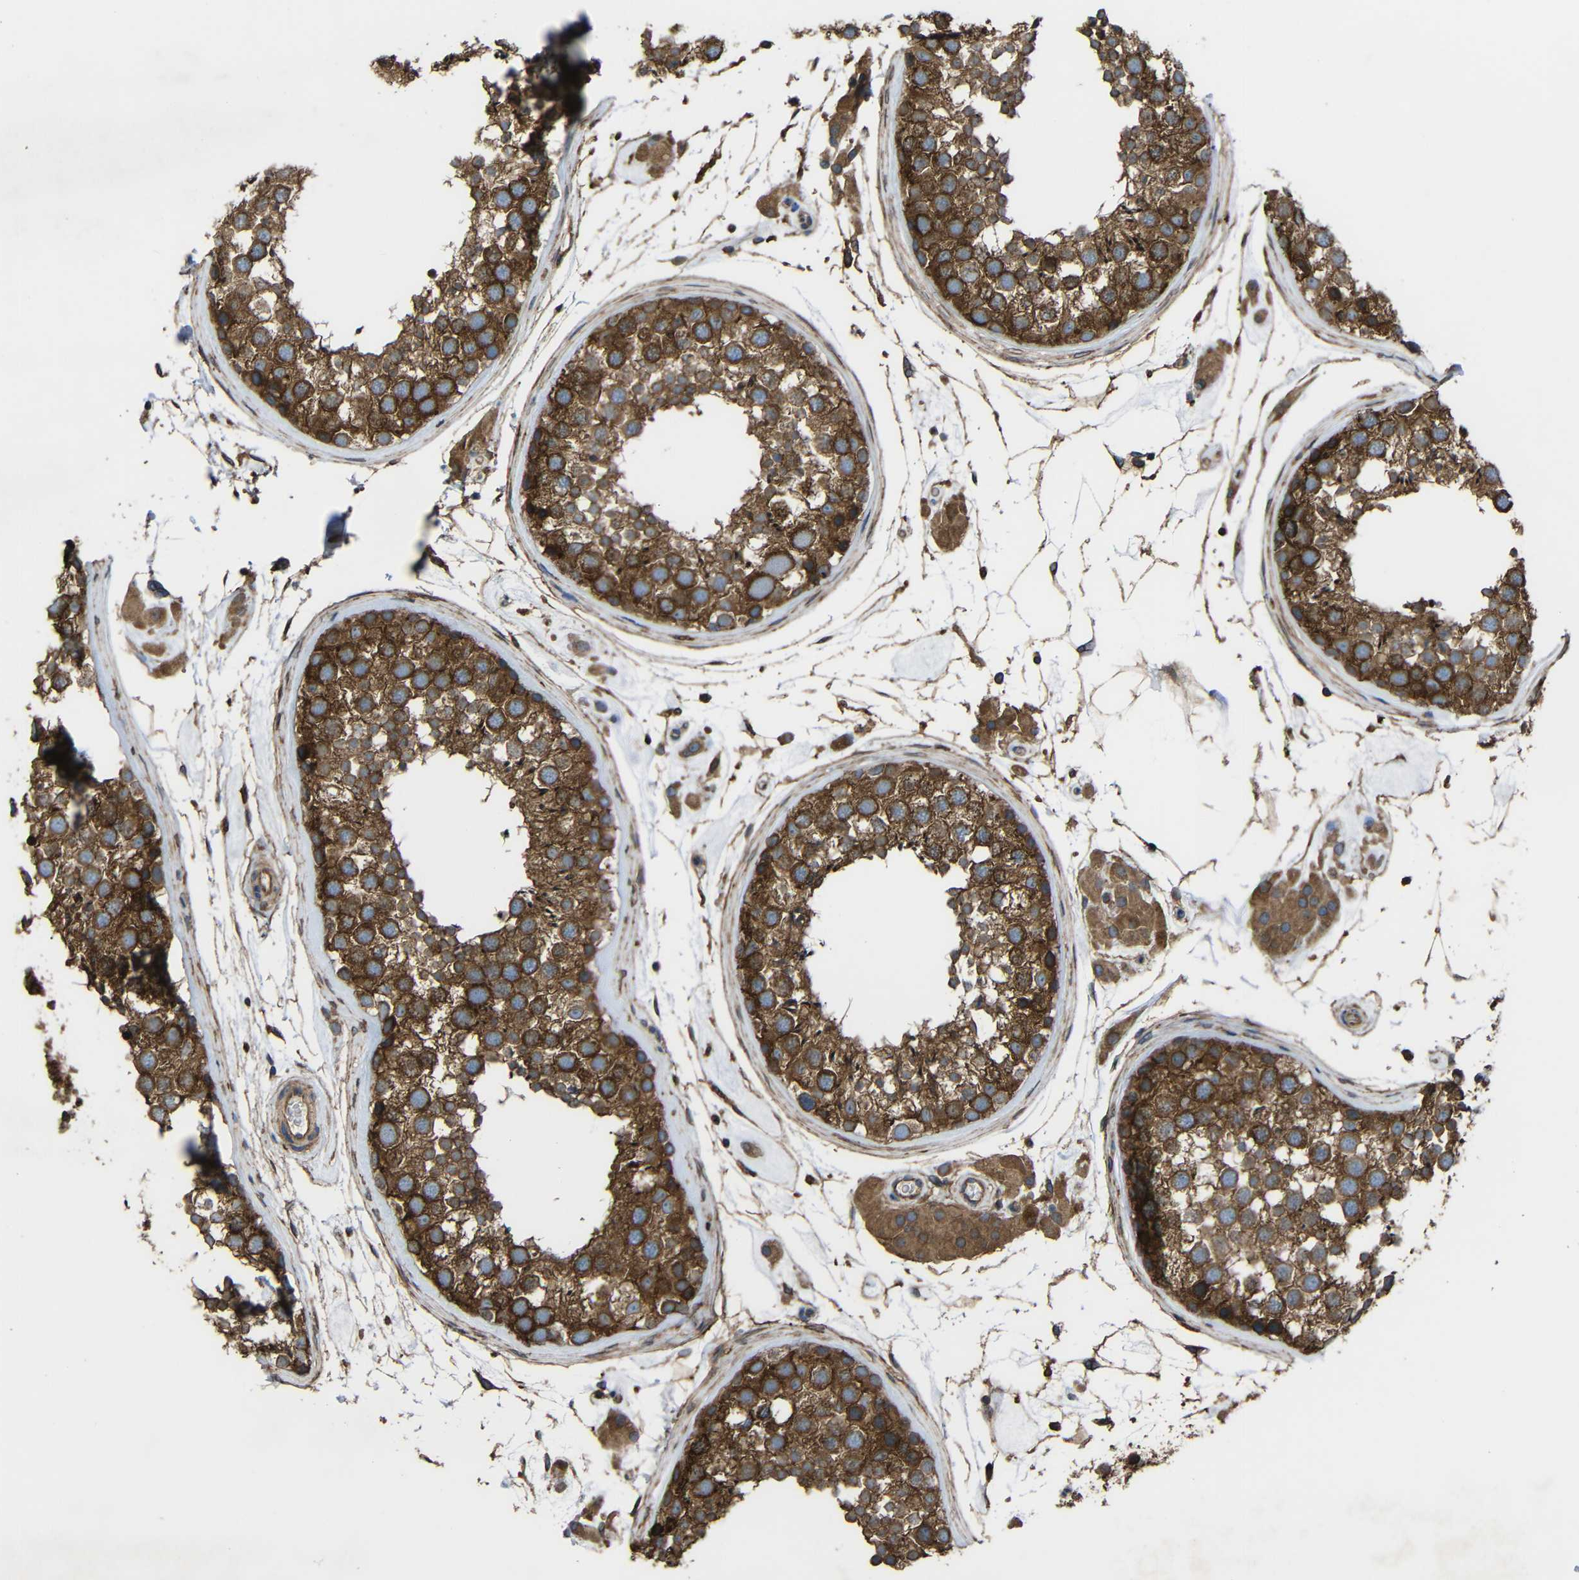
{"staining": {"intensity": "strong", "quantity": ">75%", "location": "cytoplasmic/membranous"}, "tissue": "testis", "cell_type": "Cells in seminiferous ducts", "image_type": "normal", "snomed": [{"axis": "morphology", "description": "Normal tissue, NOS"}, {"axis": "topography", "description": "Testis"}], "caption": "An image of testis stained for a protein demonstrates strong cytoplasmic/membranous brown staining in cells in seminiferous ducts.", "gene": "TREM2", "patient": {"sex": "male", "age": 46}}